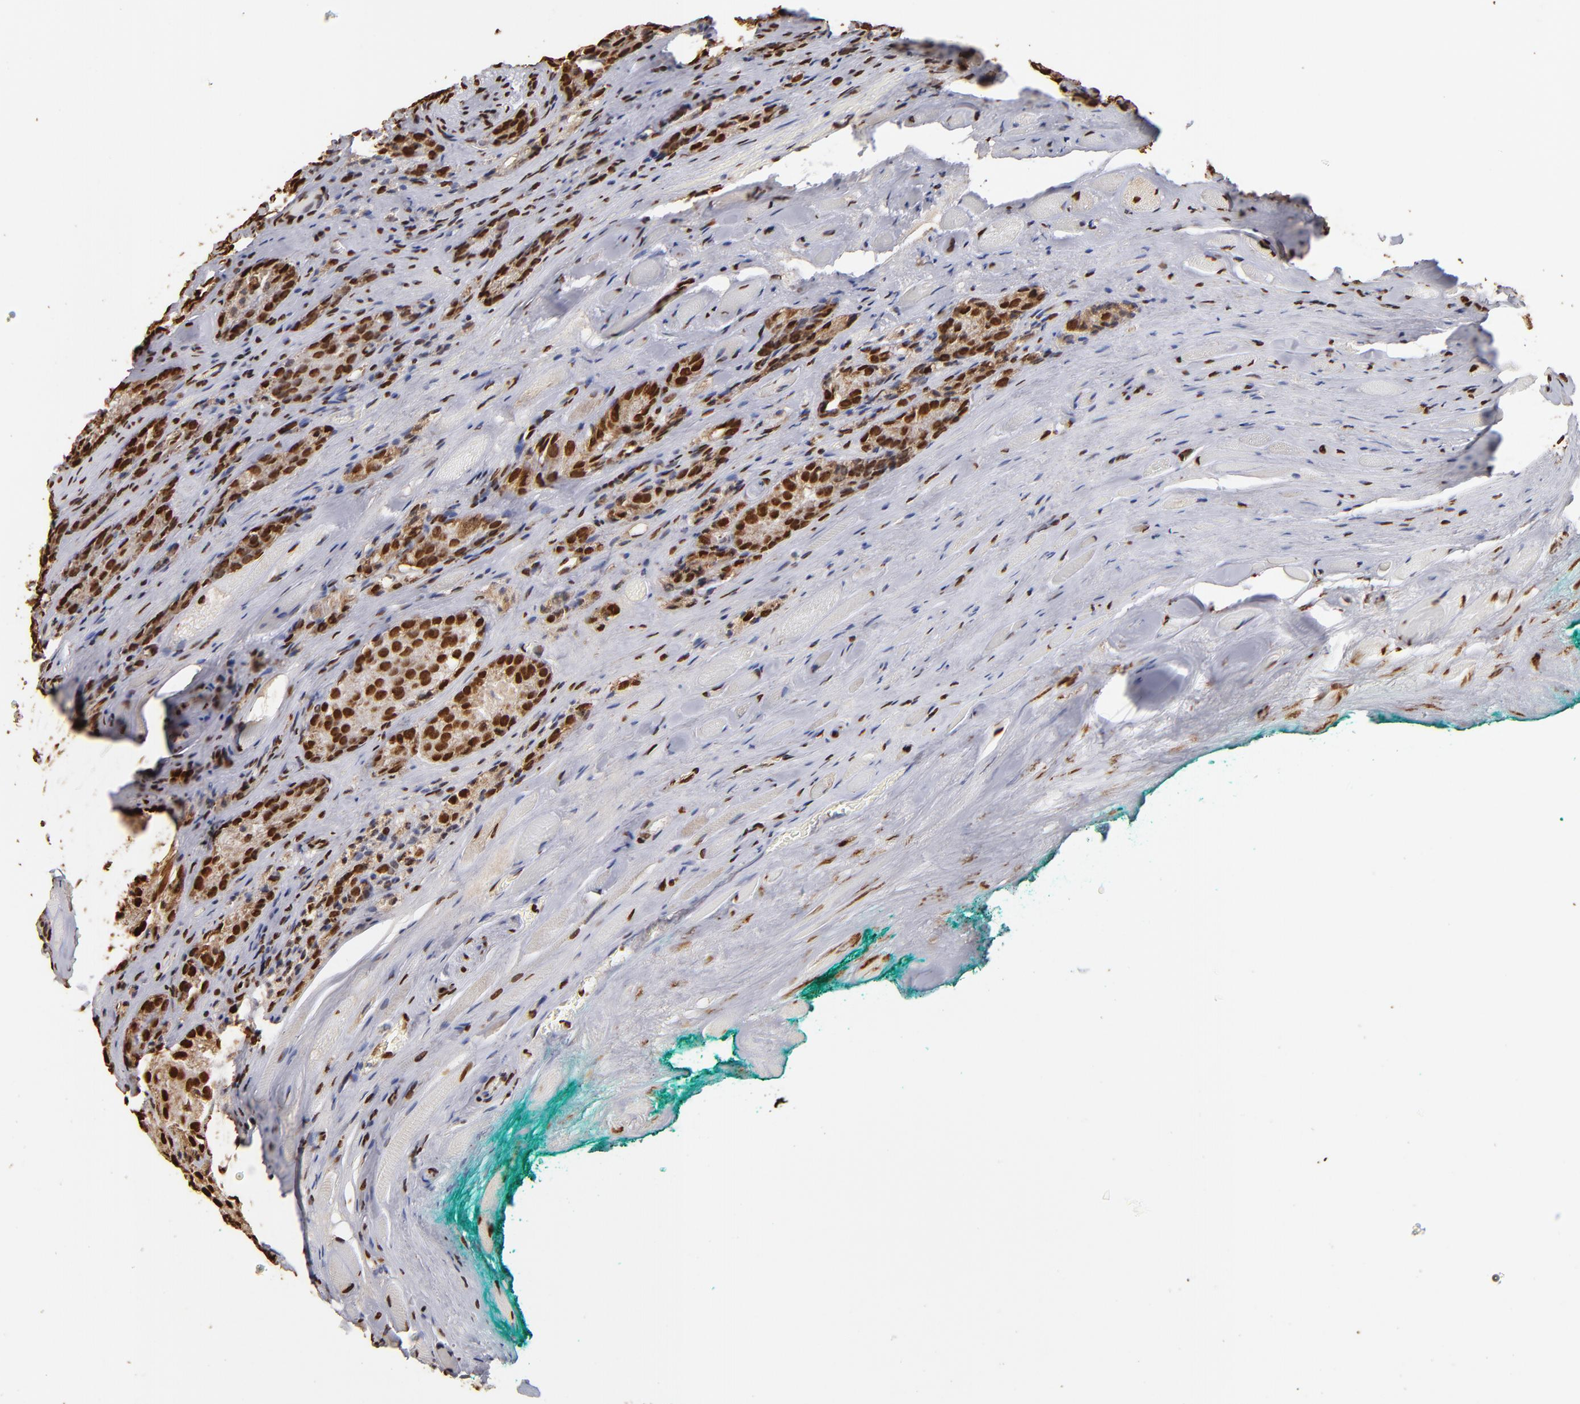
{"staining": {"intensity": "strong", "quantity": ">75%", "location": "nuclear"}, "tissue": "prostate cancer", "cell_type": "Tumor cells", "image_type": "cancer", "snomed": [{"axis": "morphology", "description": "Adenocarcinoma, Medium grade"}, {"axis": "topography", "description": "Prostate"}], "caption": "About >75% of tumor cells in prostate medium-grade adenocarcinoma display strong nuclear protein expression as visualized by brown immunohistochemical staining.", "gene": "ILF3", "patient": {"sex": "male", "age": 60}}